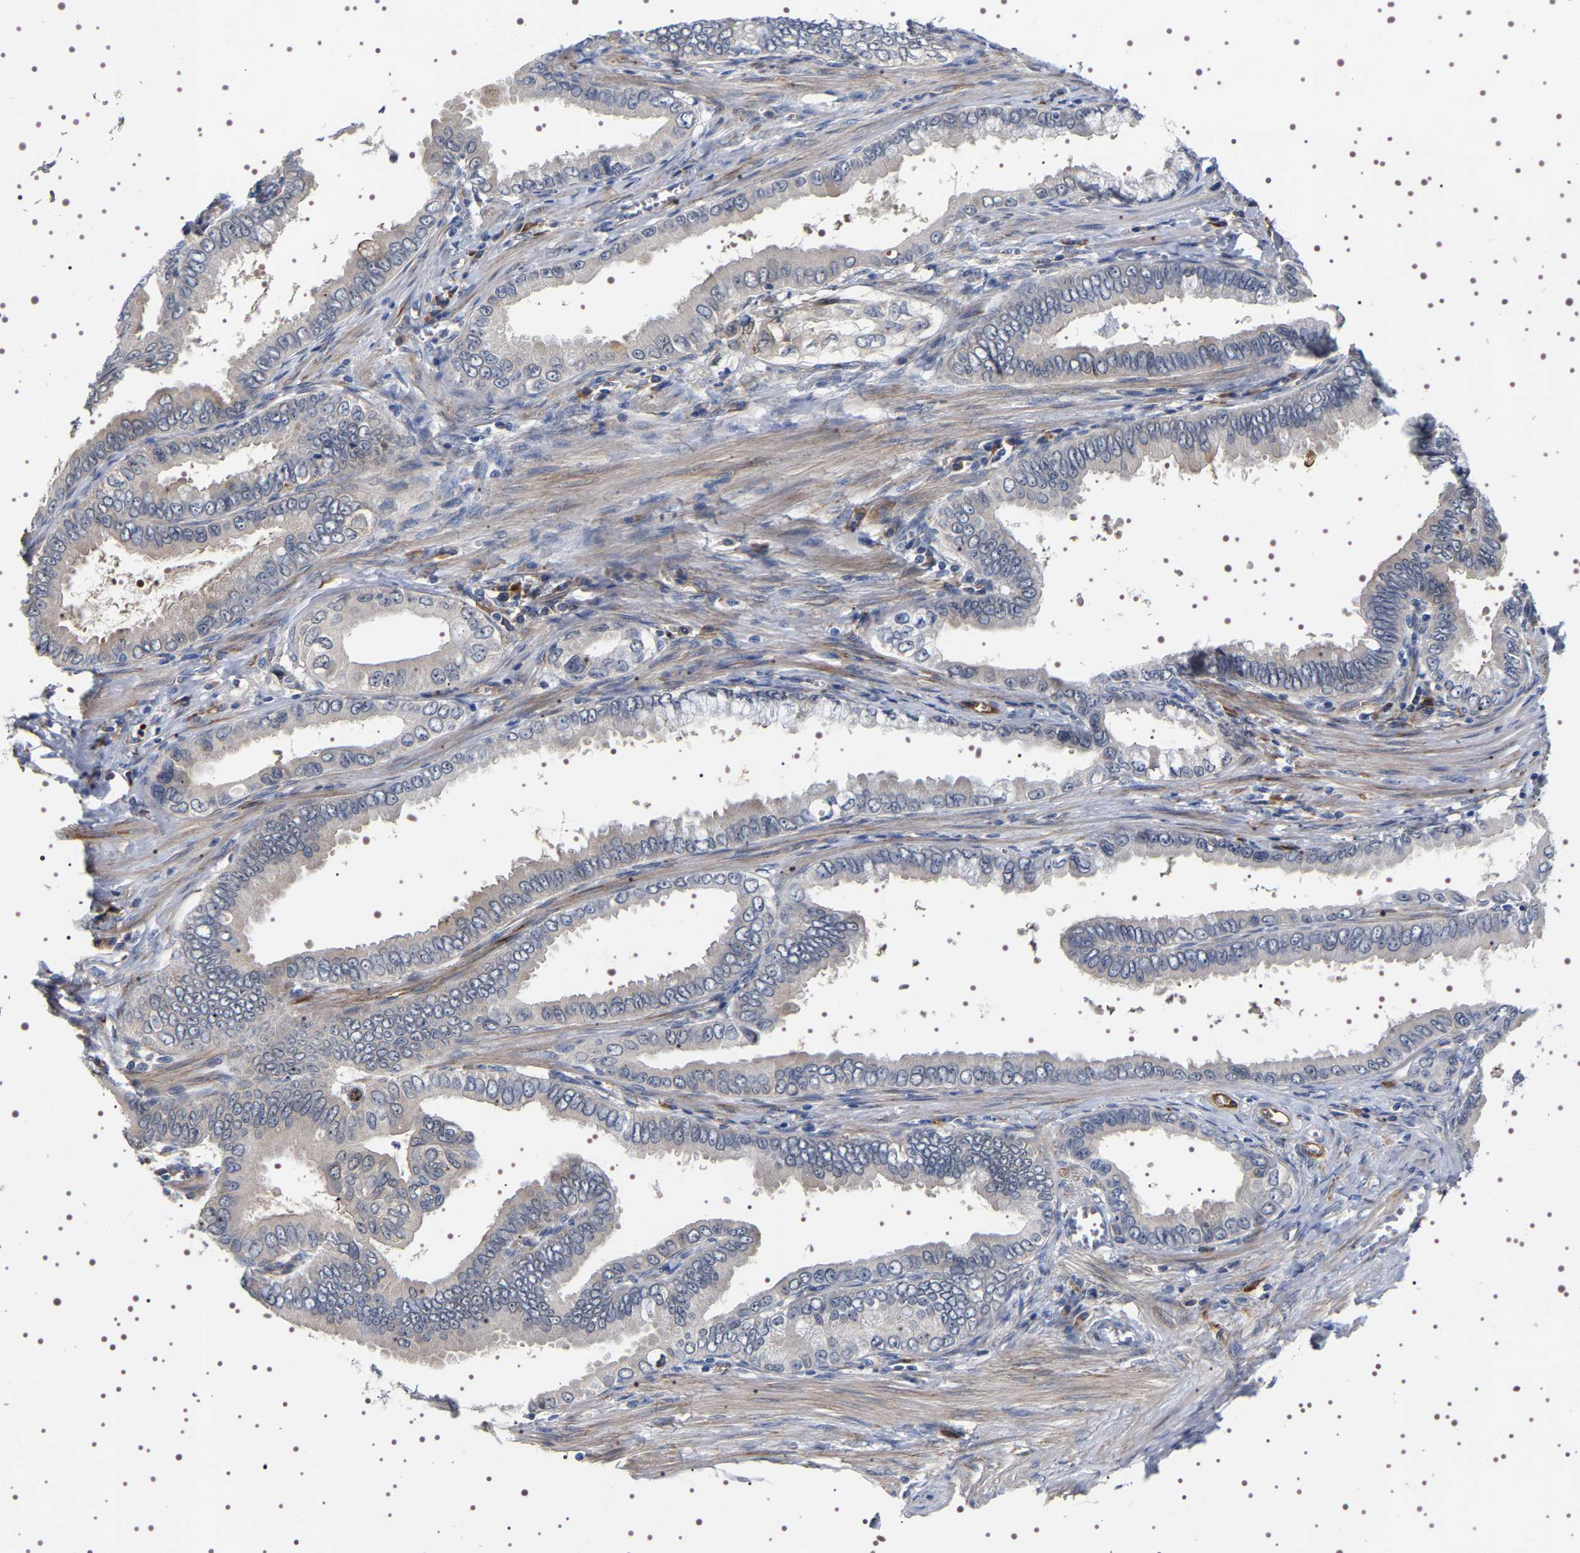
{"staining": {"intensity": "negative", "quantity": "none", "location": "none"}, "tissue": "pancreatic cancer", "cell_type": "Tumor cells", "image_type": "cancer", "snomed": [{"axis": "morphology", "description": "Normal tissue, NOS"}, {"axis": "topography", "description": "Lymph node"}], "caption": "Immunohistochemistry (IHC) image of neoplastic tissue: human pancreatic cancer stained with DAB exhibits no significant protein positivity in tumor cells.", "gene": "ALPL", "patient": {"sex": "male", "age": 50}}